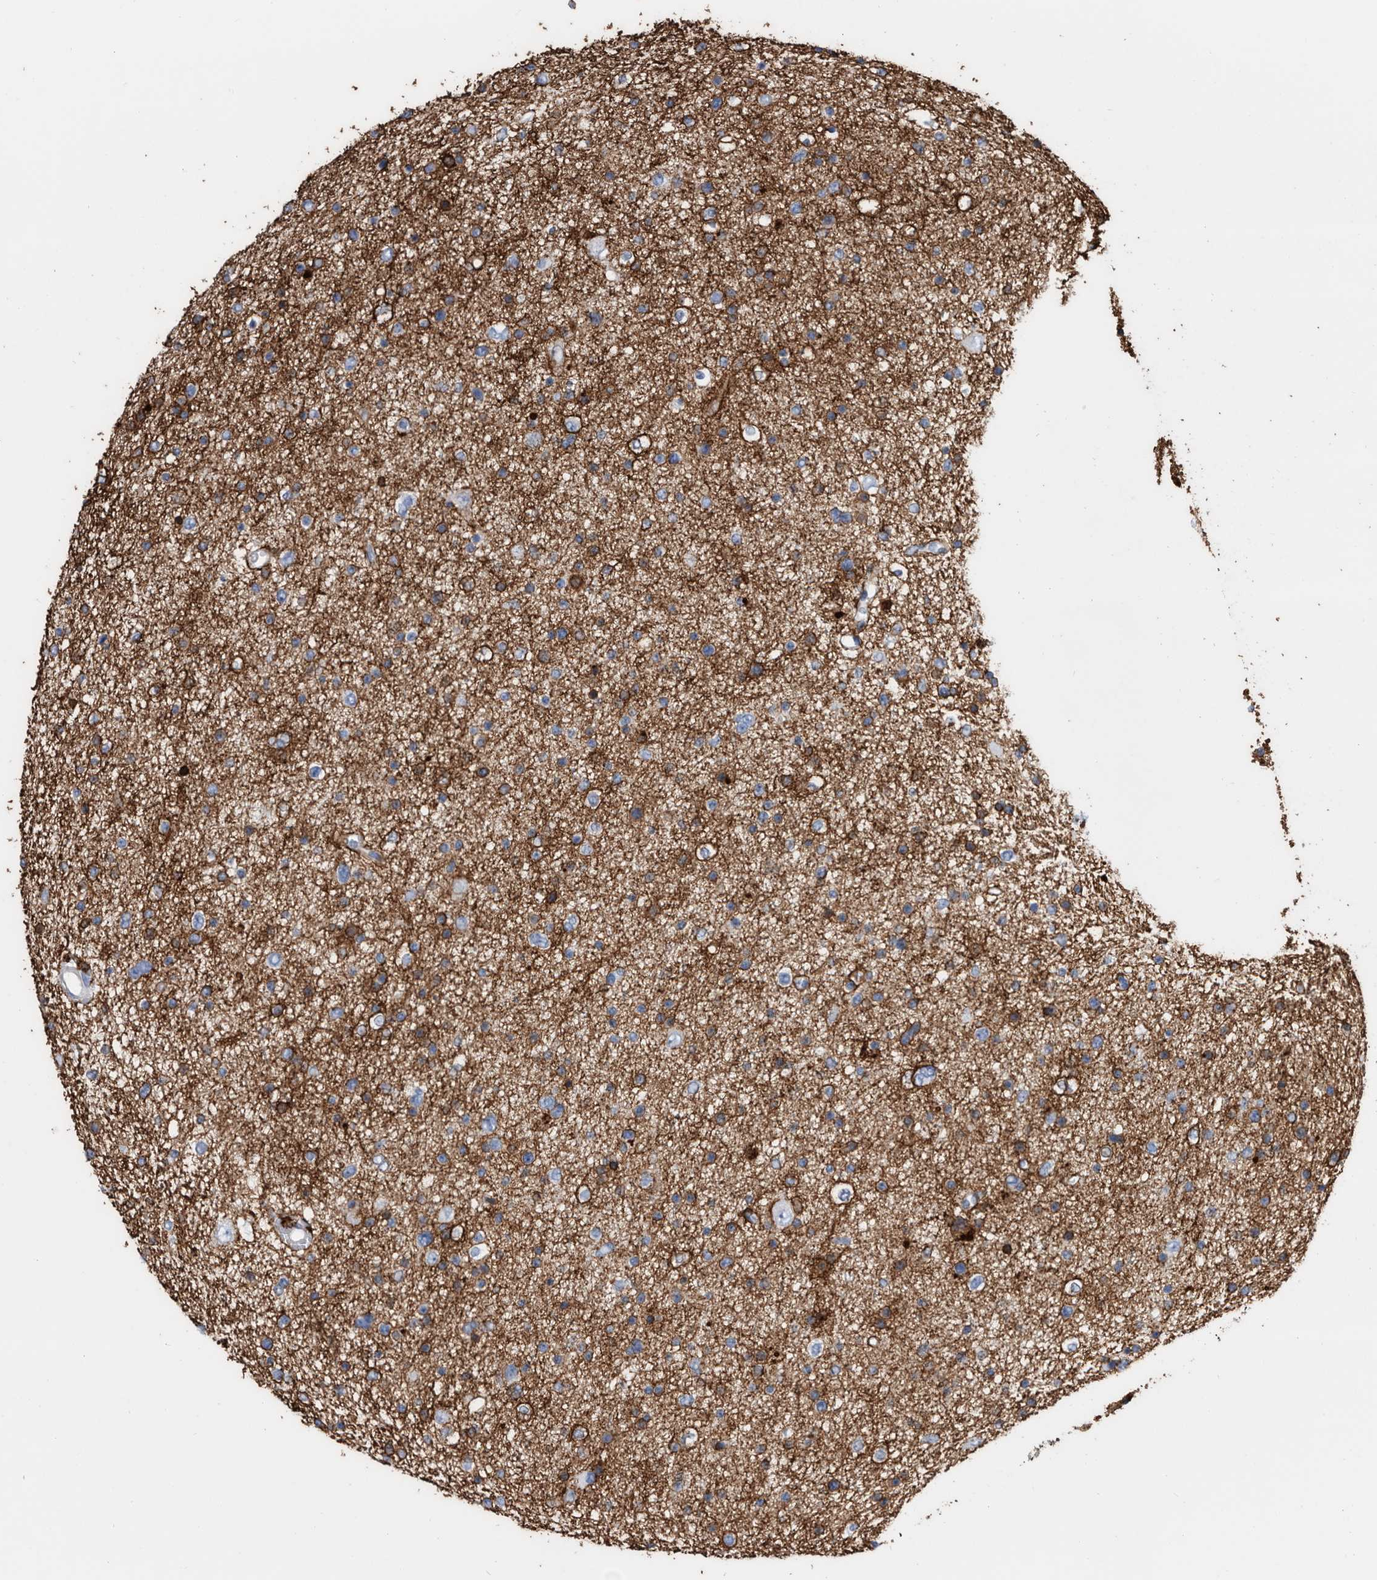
{"staining": {"intensity": "strong", "quantity": "<25%", "location": "cytoplasmic/membranous"}, "tissue": "glioma", "cell_type": "Tumor cells", "image_type": "cancer", "snomed": [{"axis": "morphology", "description": "Glioma, malignant, Low grade"}, {"axis": "topography", "description": "Brain"}], "caption": "An IHC photomicrograph of neoplastic tissue is shown. Protein staining in brown highlights strong cytoplasmic/membranous positivity in malignant low-grade glioma within tumor cells.", "gene": "MS4A4A", "patient": {"sex": "female", "age": 37}}